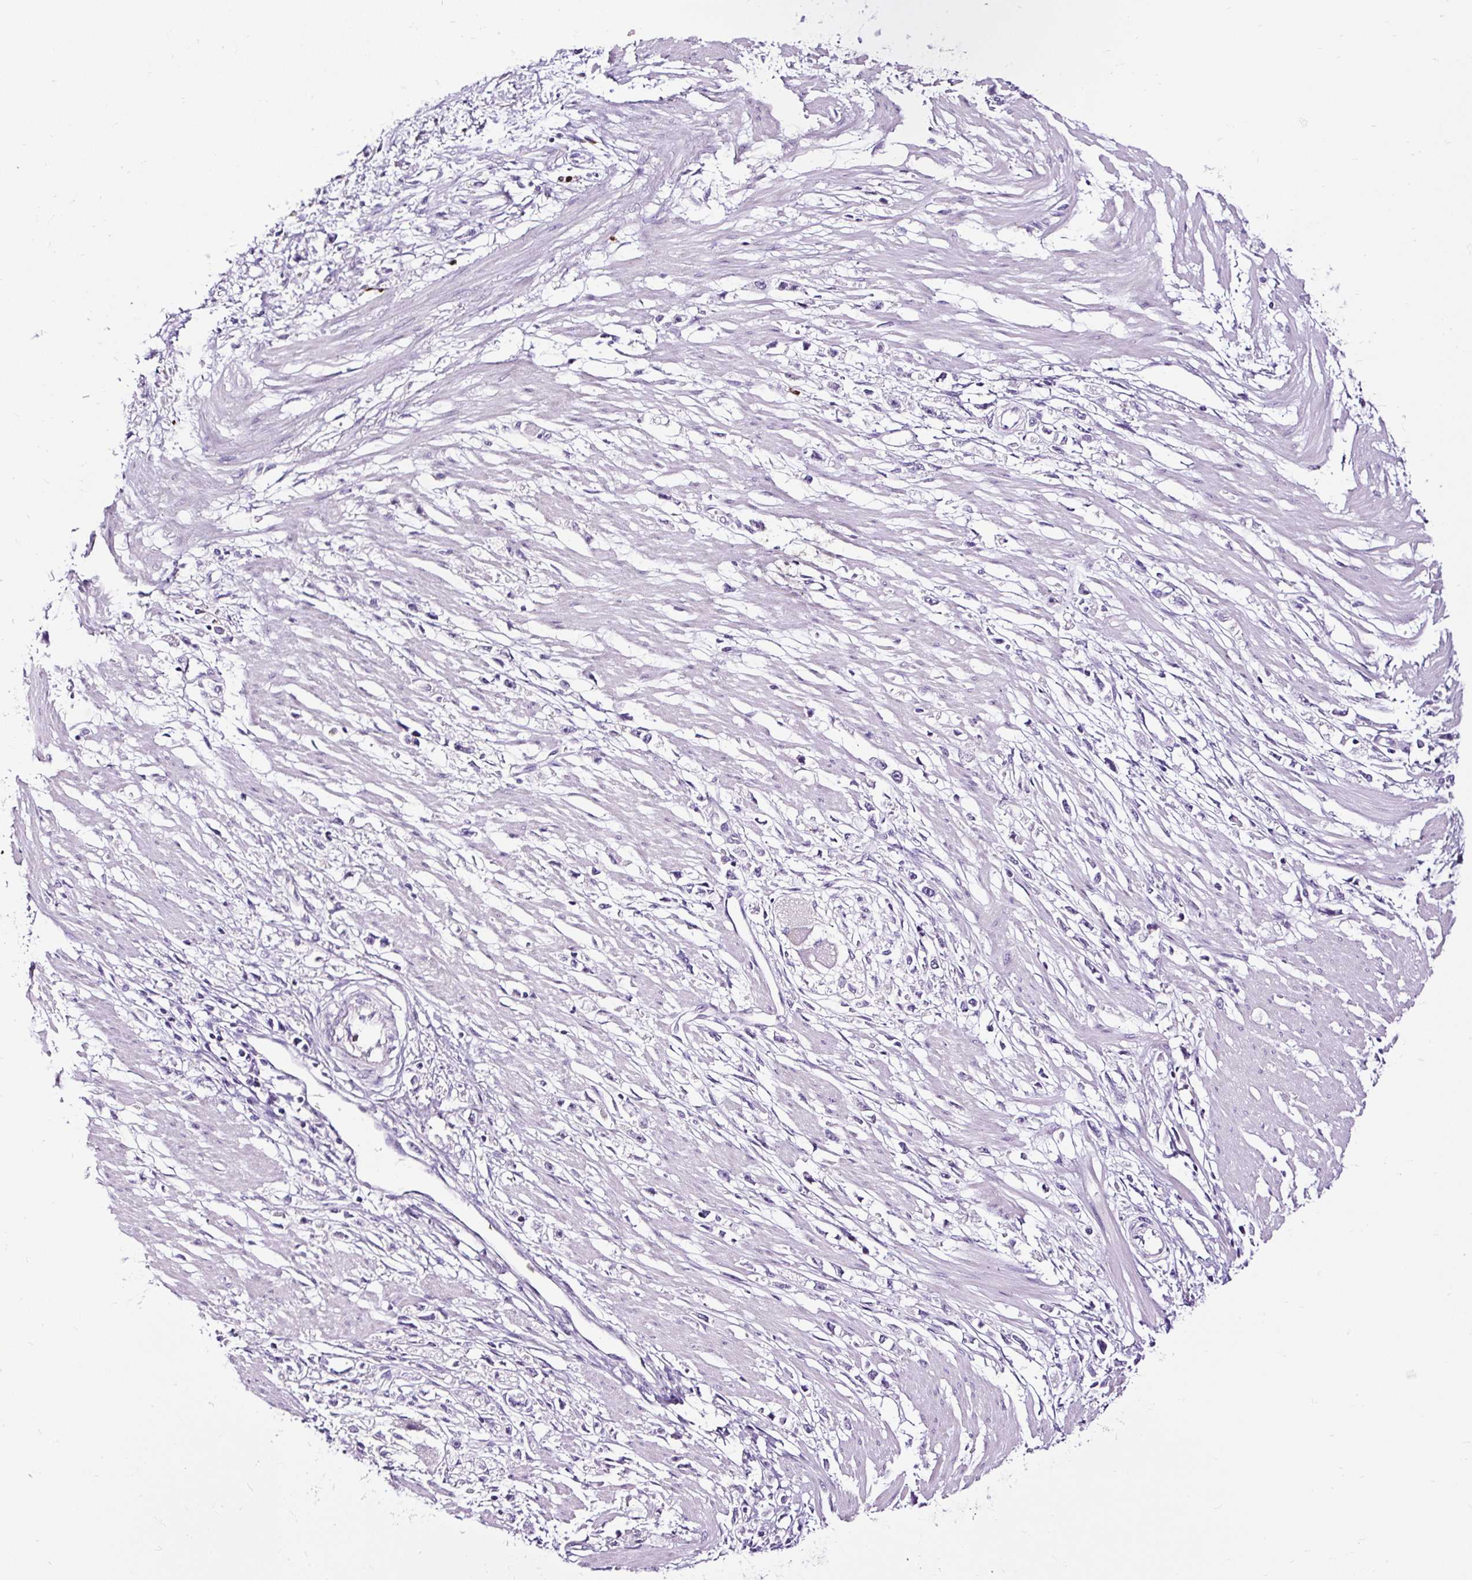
{"staining": {"intensity": "negative", "quantity": "none", "location": "none"}, "tissue": "stomach cancer", "cell_type": "Tumor cells", "image_type": "cancer", "snomed": [{"axis": "morphology", "description": "Adenocarcinoma, NOS"}, {"axis": "topography", "description": "Stomach"}], "caption": "Tumor cells show no significant protein expression in stomach cancer.", "gene": "SLC7A8", "patient": {"sex": "female", "age": 59}}